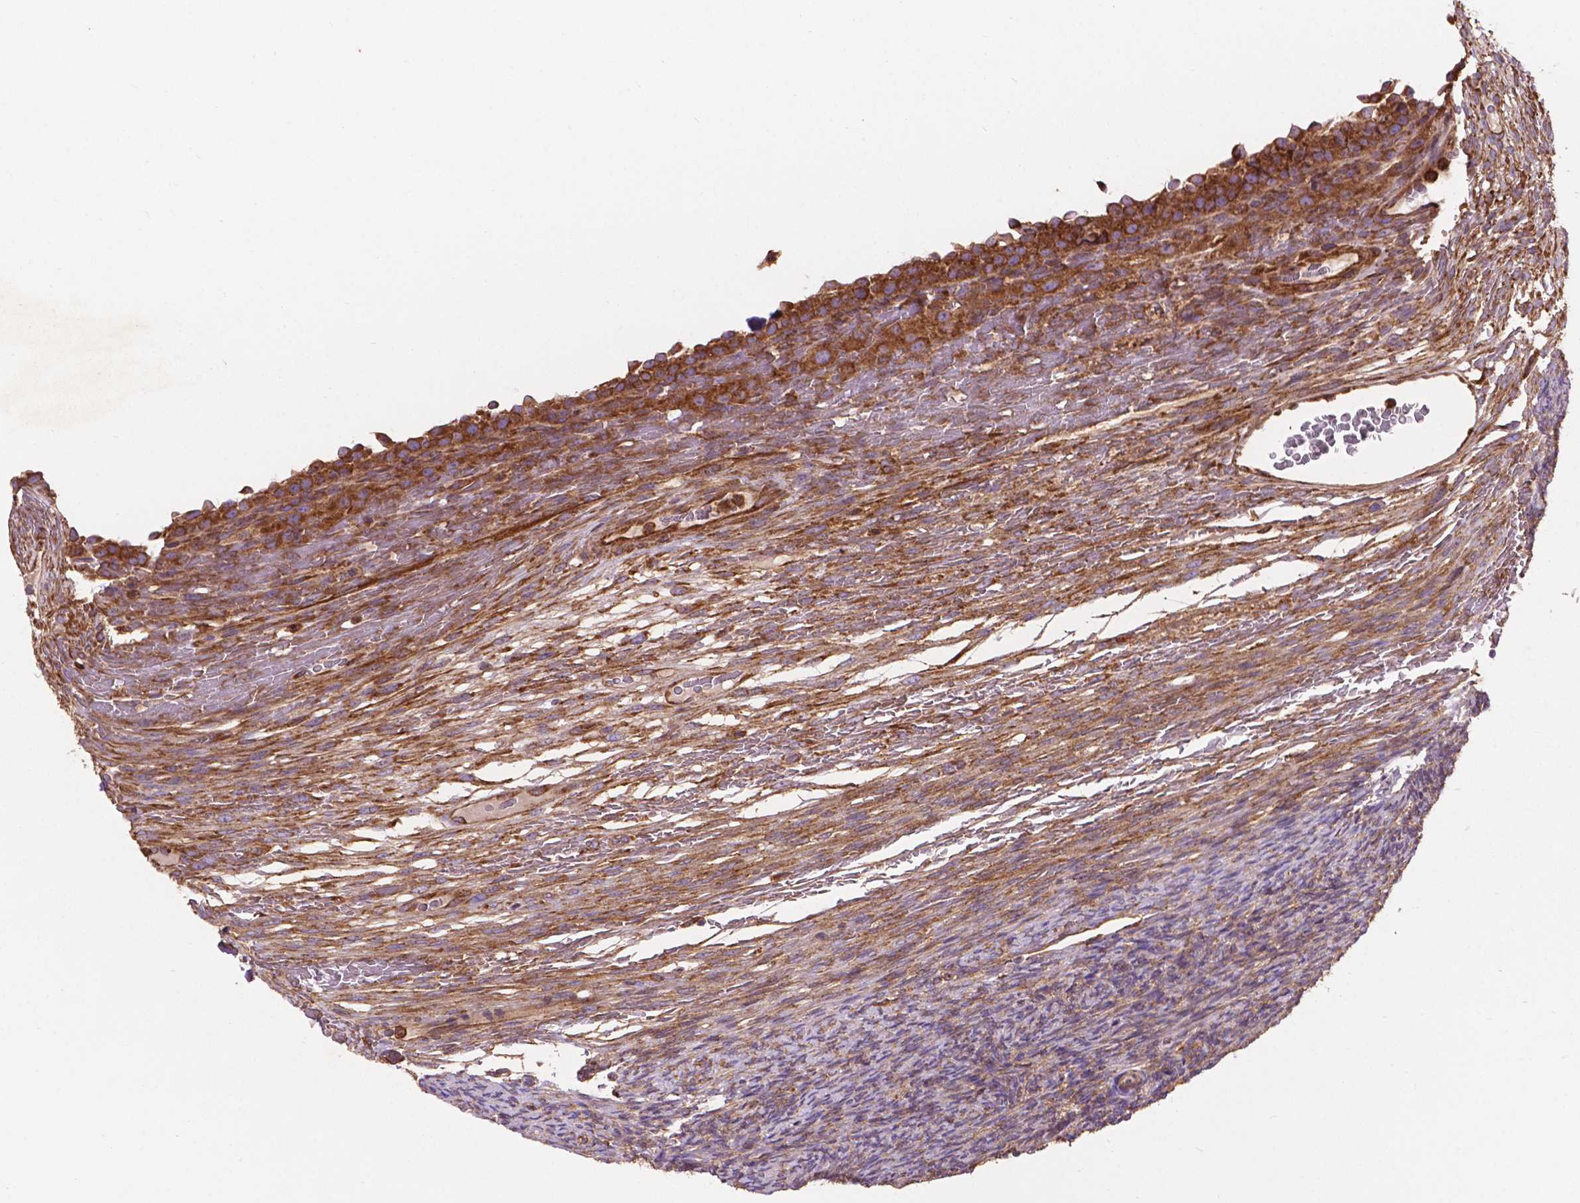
{"staining": {"intensity": "moderate", "quantity": ">75%", "location": "cytoplasmic/membranous"}, "tissue": "ovary", "cell_type": "Follicle cells", "image_type": "normal", "snomed": [{"axis": "morphology", "description": "Normal tissue, NOS"}, {"axis": "topography", "description": "Ovary"}], "caption": "This micrograph exhibits IHC staining of unremarkable ovary, with medium moderate cytoplasmic/membranous positivity in approximately >75% of follicle cells.", "gene": "CCDC71L", "patient": {"sex": "female", "age": 34}}